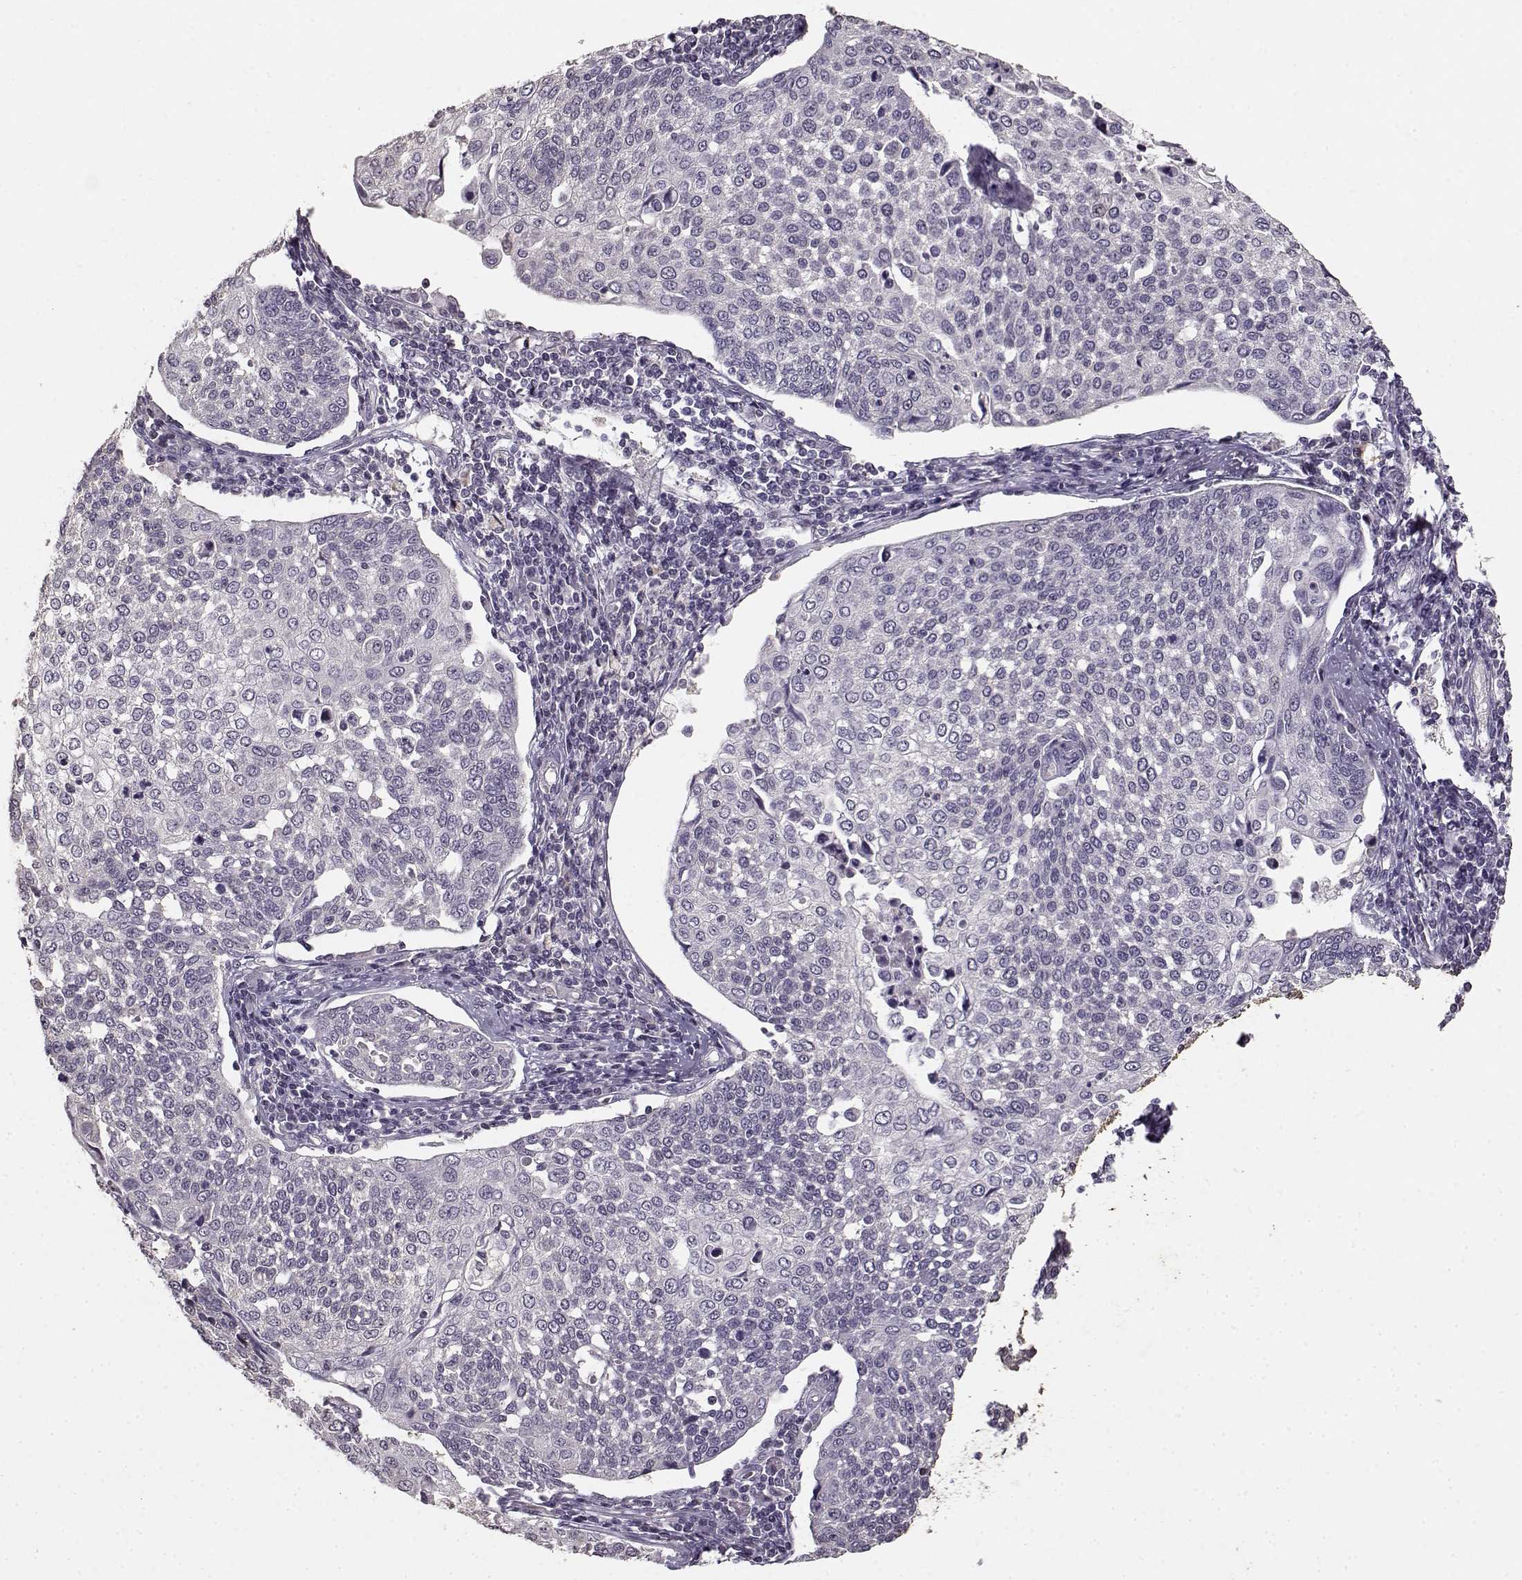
{"staining": {"intensity": "negative", "quantity": "none", "location": "none"}, "tissue": "cervical cancer", "cell_type": "Tumor cells", "image_type": "cancer", "snomed": [{"axis": "morphology", "description": "Squamous cell carcinoma, NOS"}, {"axis": "topography", "description": "Cervix"}], "caption": "Immunohistochemical staining of human cervical cancer (squamous cell carcinoma) reveals no significant expression in tumor cells.", "gene": "UROC1", "patient": {"sex": "female", "age": 34}}